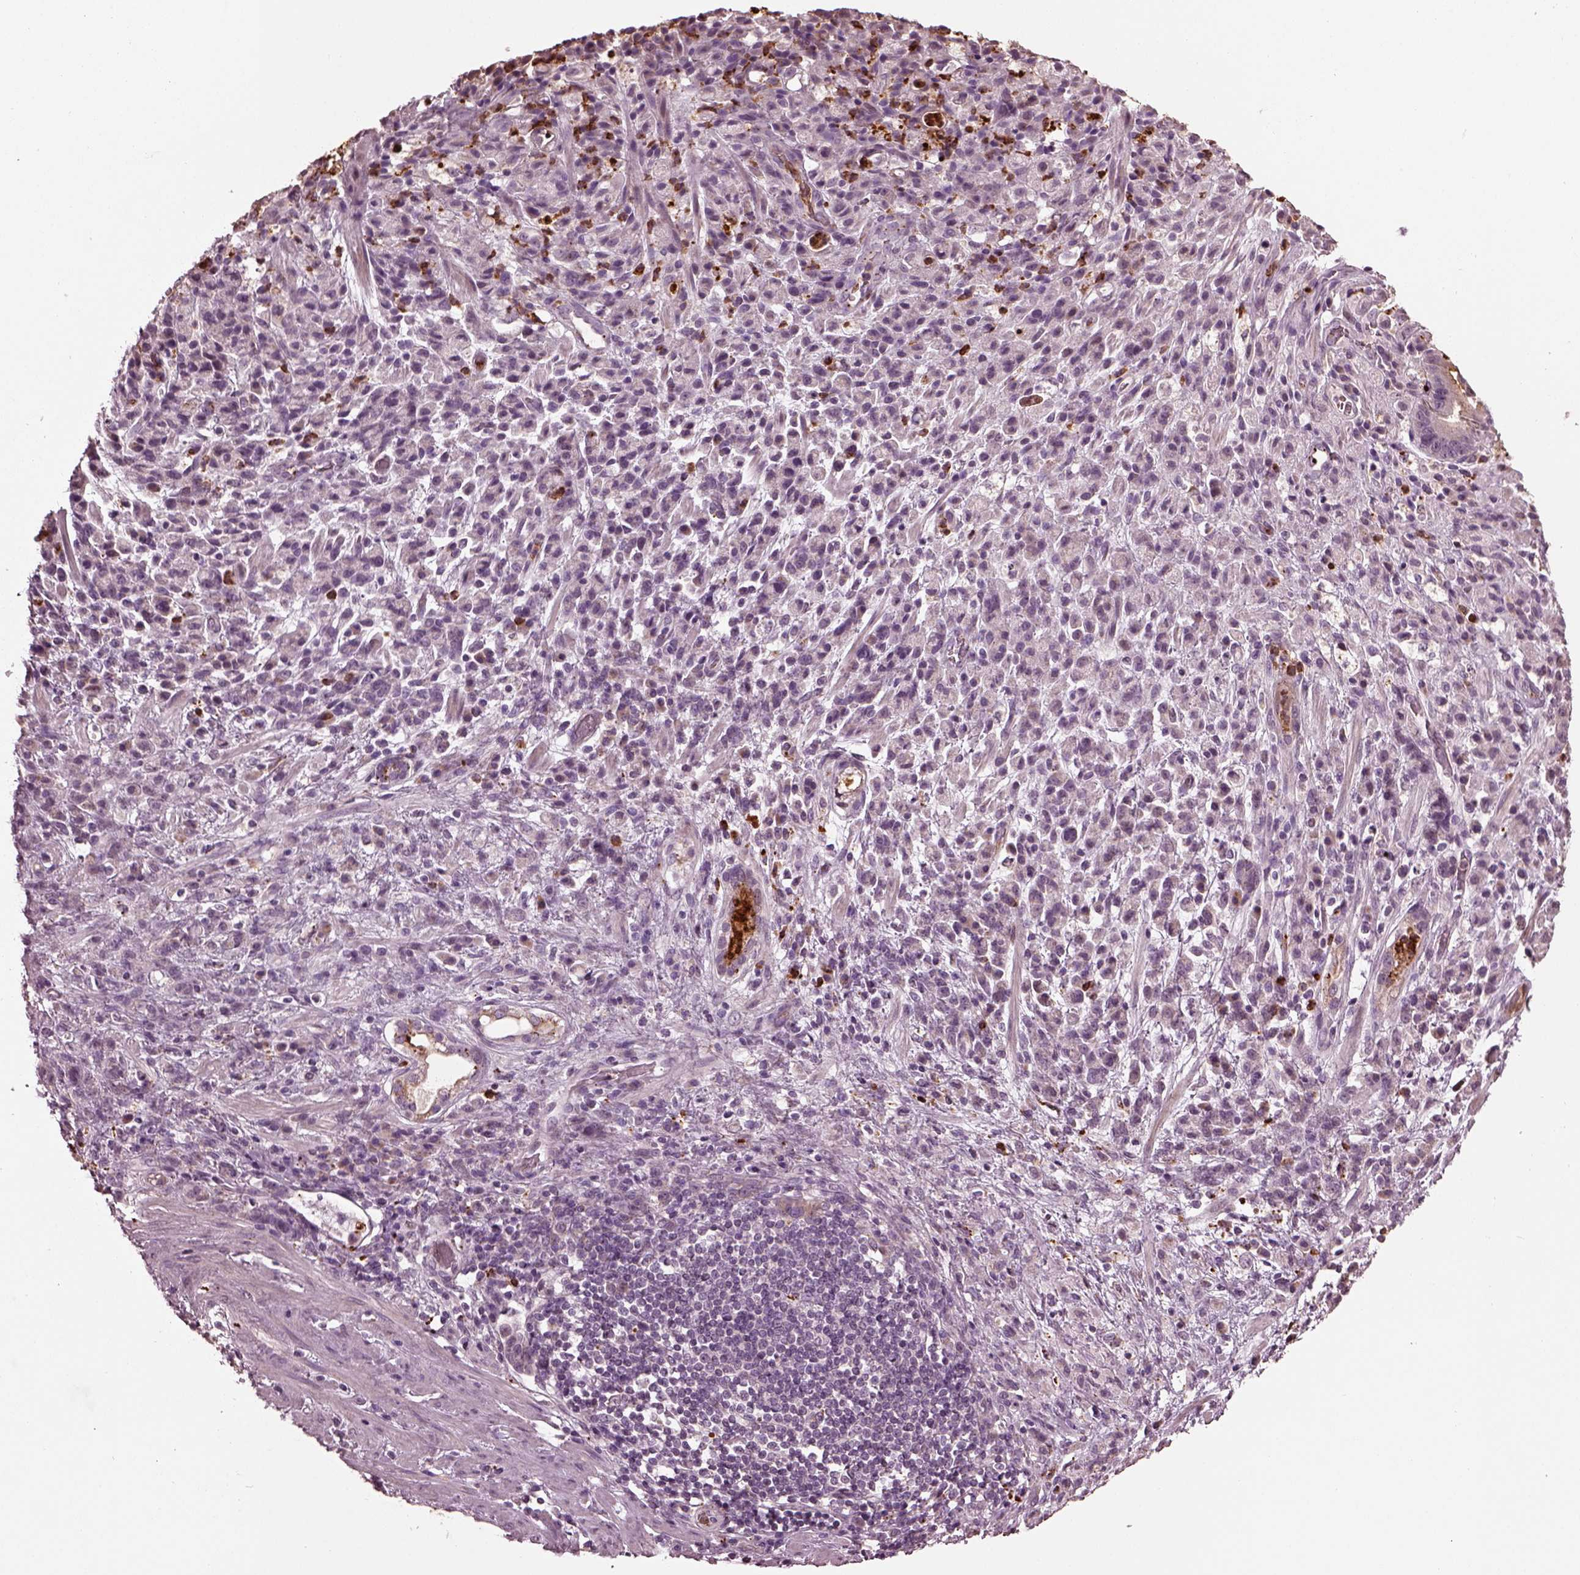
{"staining": {"intensity": "negative", "quantity": "none", "location": "none"}, "tissue": "stomach cancer", "cell_type": "Tumor cells", "image_type": "cancer", "snomed": [{"axis": "morphology", "description": "Adenocarcinoma, NOS"}, {"axis": "topography", "description": "Stomach"}], "caption": "High power microscopy photomicrograph of an IHC histopathology image of adenocarcinoma (stomach), revealing no significant positivity in tumor cells. (DAB (3,3'-diaminobenzidine) immunohistochemistry visualized using brightfield microscopy, high magnification).", "gene": "RUFY3", "patient": {"sex": "female", "age": 60}}